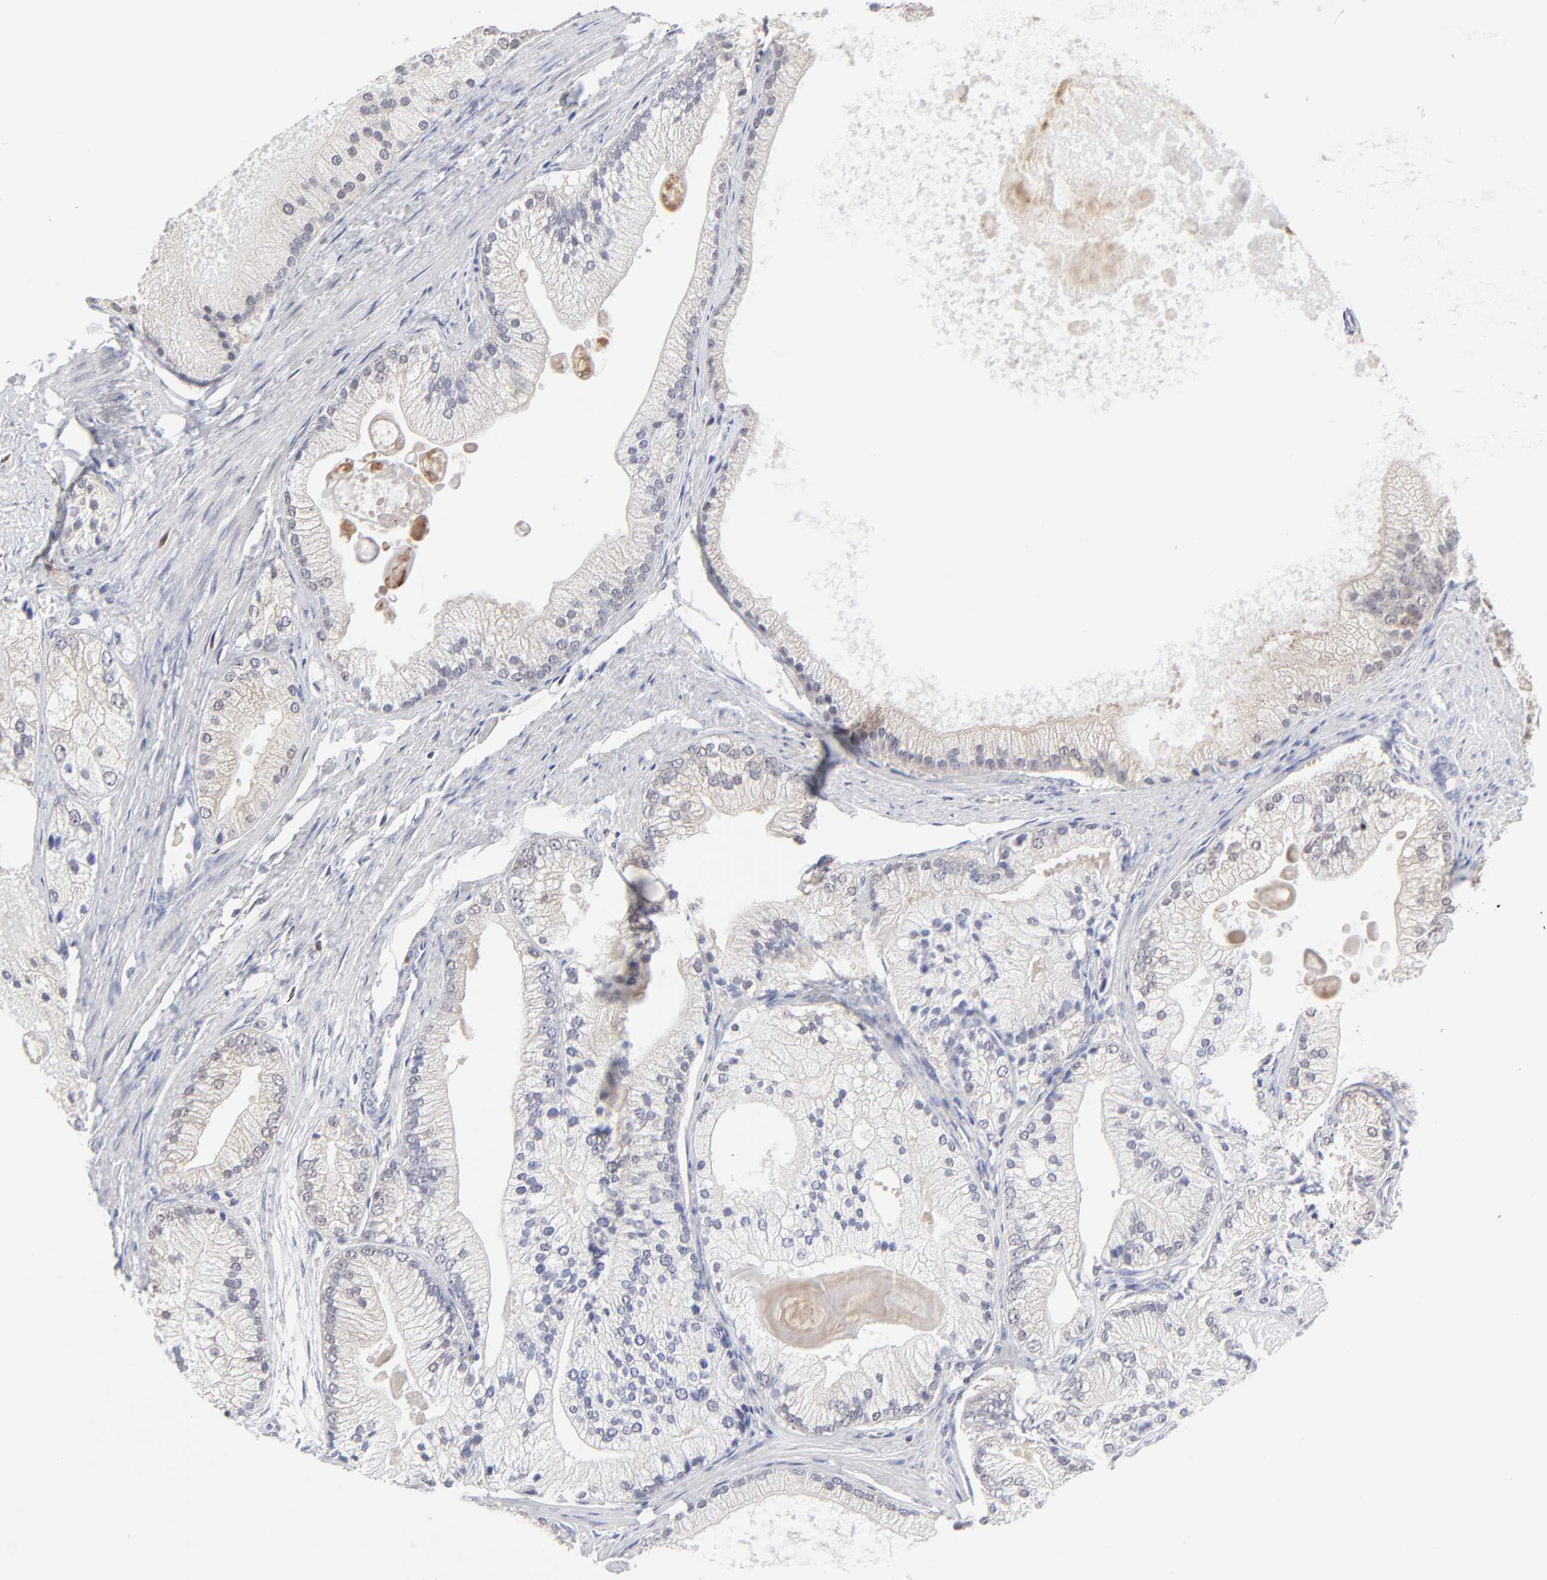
{"staining": {"intensity": "negative", "quantity": "none", "location": "none"}, "tissue": "prostate cancer", "cell_type": "Tumor cells", "image_type": "cancer", "snomed": [{"axis": "morphology", "description": "Adenocarcinoma, Low grade"}, {"axis": "topography", "description": "Prostate"}], "caption": "Human adenocarcinoma (low-grade) (prostate) stained for a protein using immunohistochemistry displays no staining in tumor cells.", "gene": "CASP3", "patient": {"sex": "male", "age": 69}}